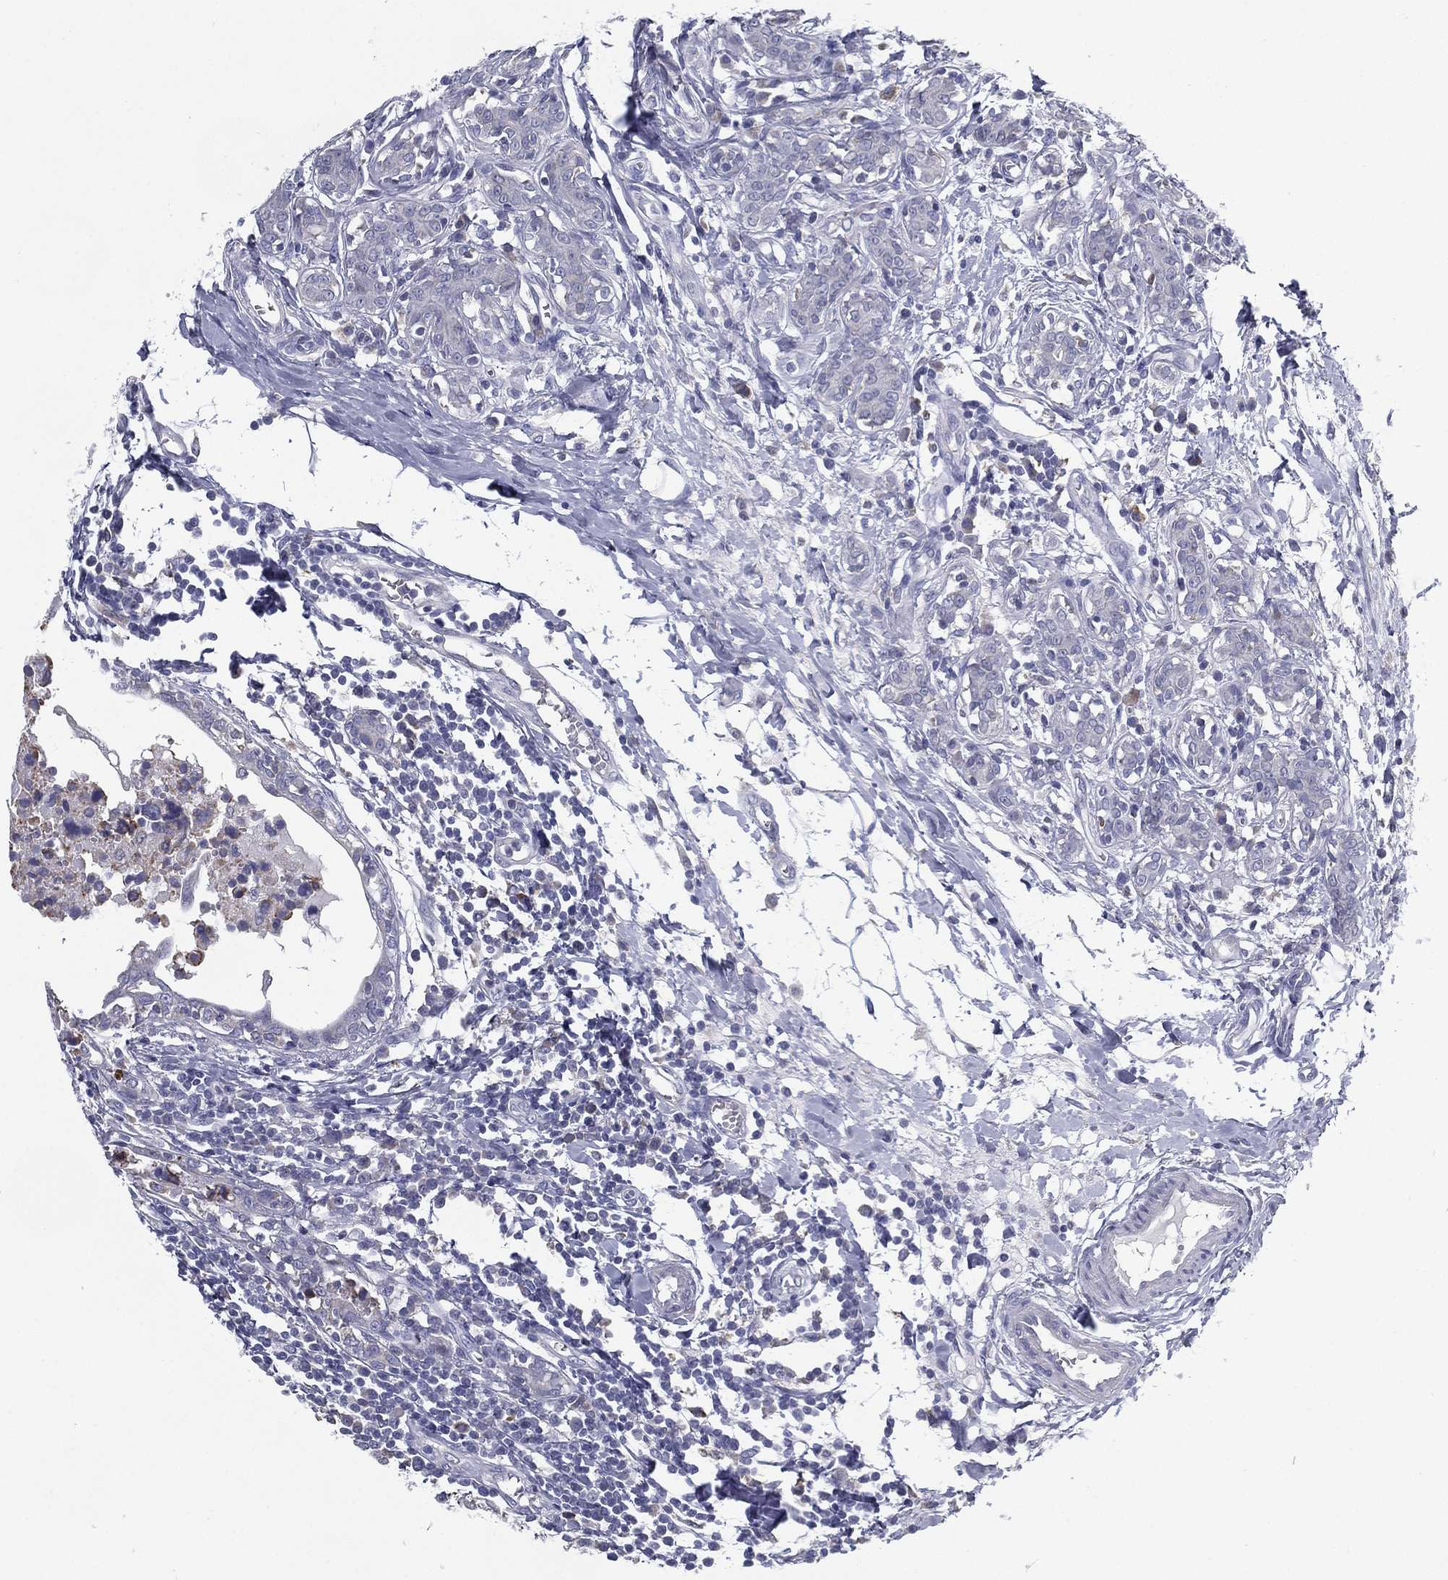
{"staining": {"intensity": "negative", "quantity": "none", "location": "none"}, "tissue": "breast cancer", "cell_type": "Tumor cells", "image_type": "cancer", "snomed": [{"axis": "morphology", "description": "Duct carcinoma"}, {"axis": "topography", "description": "Breast"}], "caption": "Photomicrograph shows no protein expression in tumor cells of breast intraductal carcinoma tissue.", "gene": "C19orf18", "patient": {"sex": "female", "age": 30}}